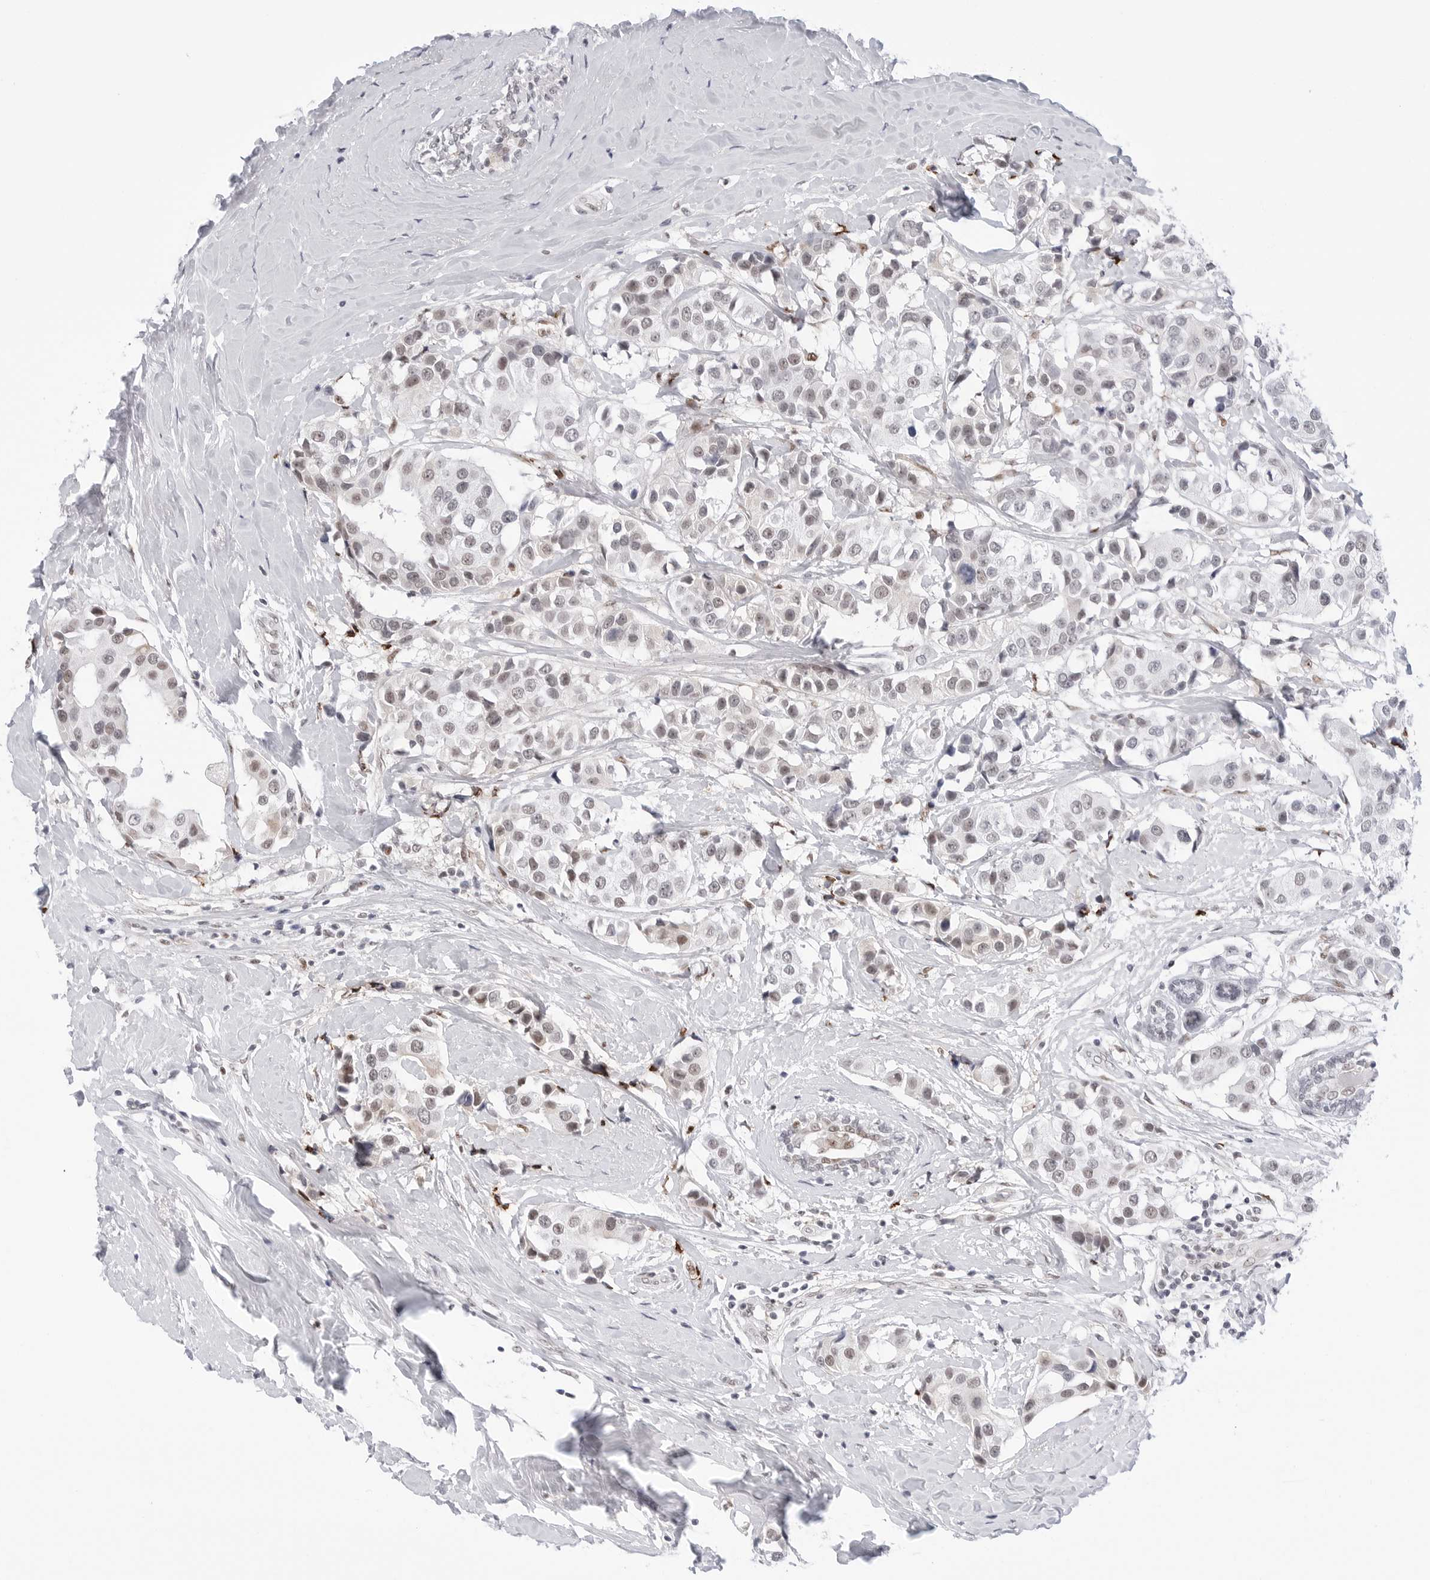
{"staining": {"intensity": "weak", "quantity": "25%-75%", "location": "nuclear"}, "tissue": "breast cancer", "cell_type": "Tumor cells", "image_type": "cancer", "snomed": [{"axis": "morphology", "description": "Normal tissue, NOS"}, {"axis": "morphology", "description": "Duct carcinoma"}, {"axis": "topography", "description": "Breast"}], "caption": "Immunohistochemistry (IHC) (DAB) staining of human breast infiltrating ductal carcinoma displays weak nuclear protein positivity in about 25%-75% of tumor cells.", "gene": "C1orf162", "patient": {"sex": "female", "age": 39}}